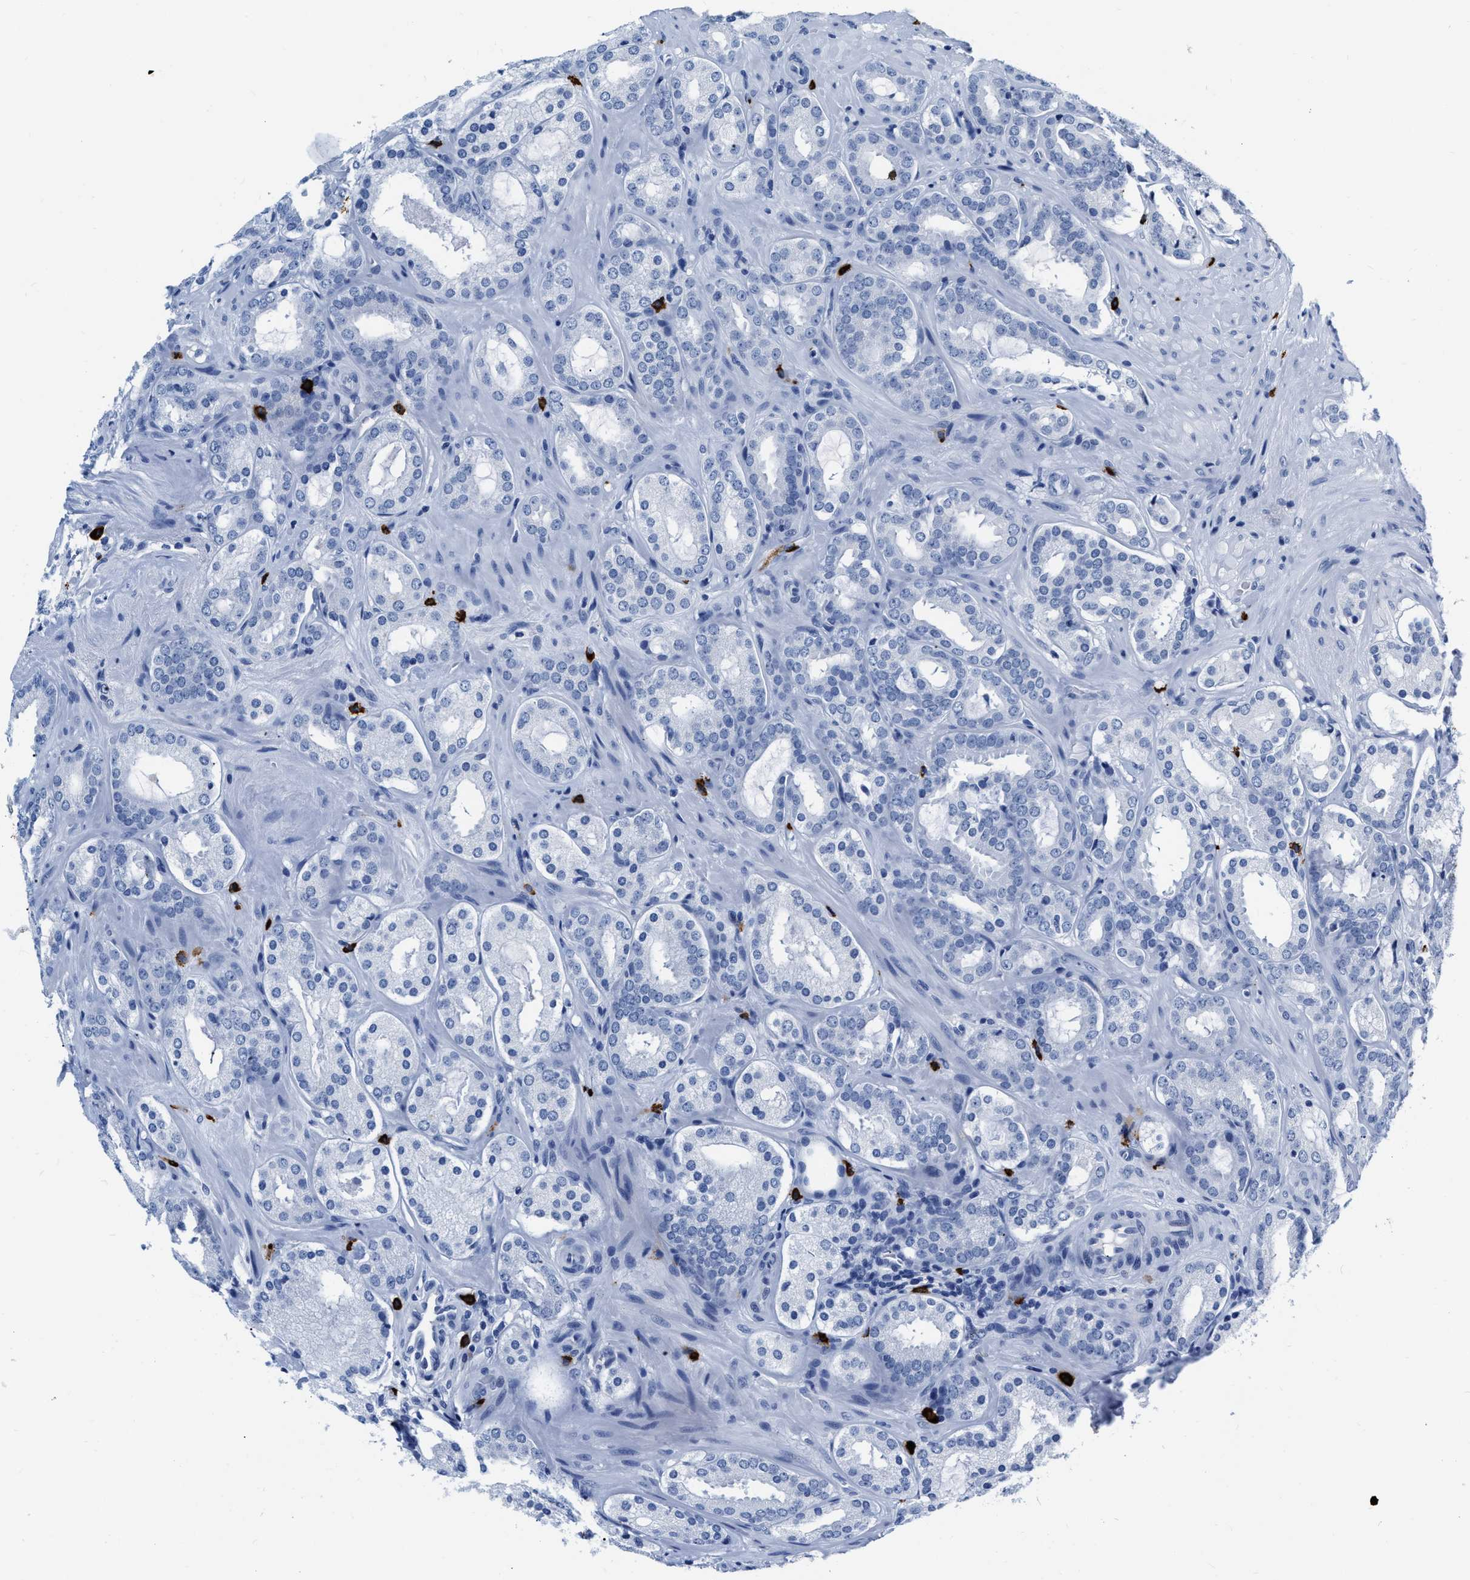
{"staining": {"intensity": "negative", "quantity": "none", "location": "none"}, "tissue": "prostate cancer", "cell_type": "Tumor cells", "image_type": "cancer", "snomed": [{"axis": "morphology", "description": "Adenocarcinoma, Low grade"}, {"axis": "topography", "description": "Prostate"}], "caption": "This histopathology image is of prostate cancer (low-grade adenocarcinoma) stained with immunohistochemistry (IHC) to label a protein in brown with the nuclei are counter-stained blue. There is no expression in tumor cells.", "gene": "CER1", "patient": {"sex": "male", "age": 69}}